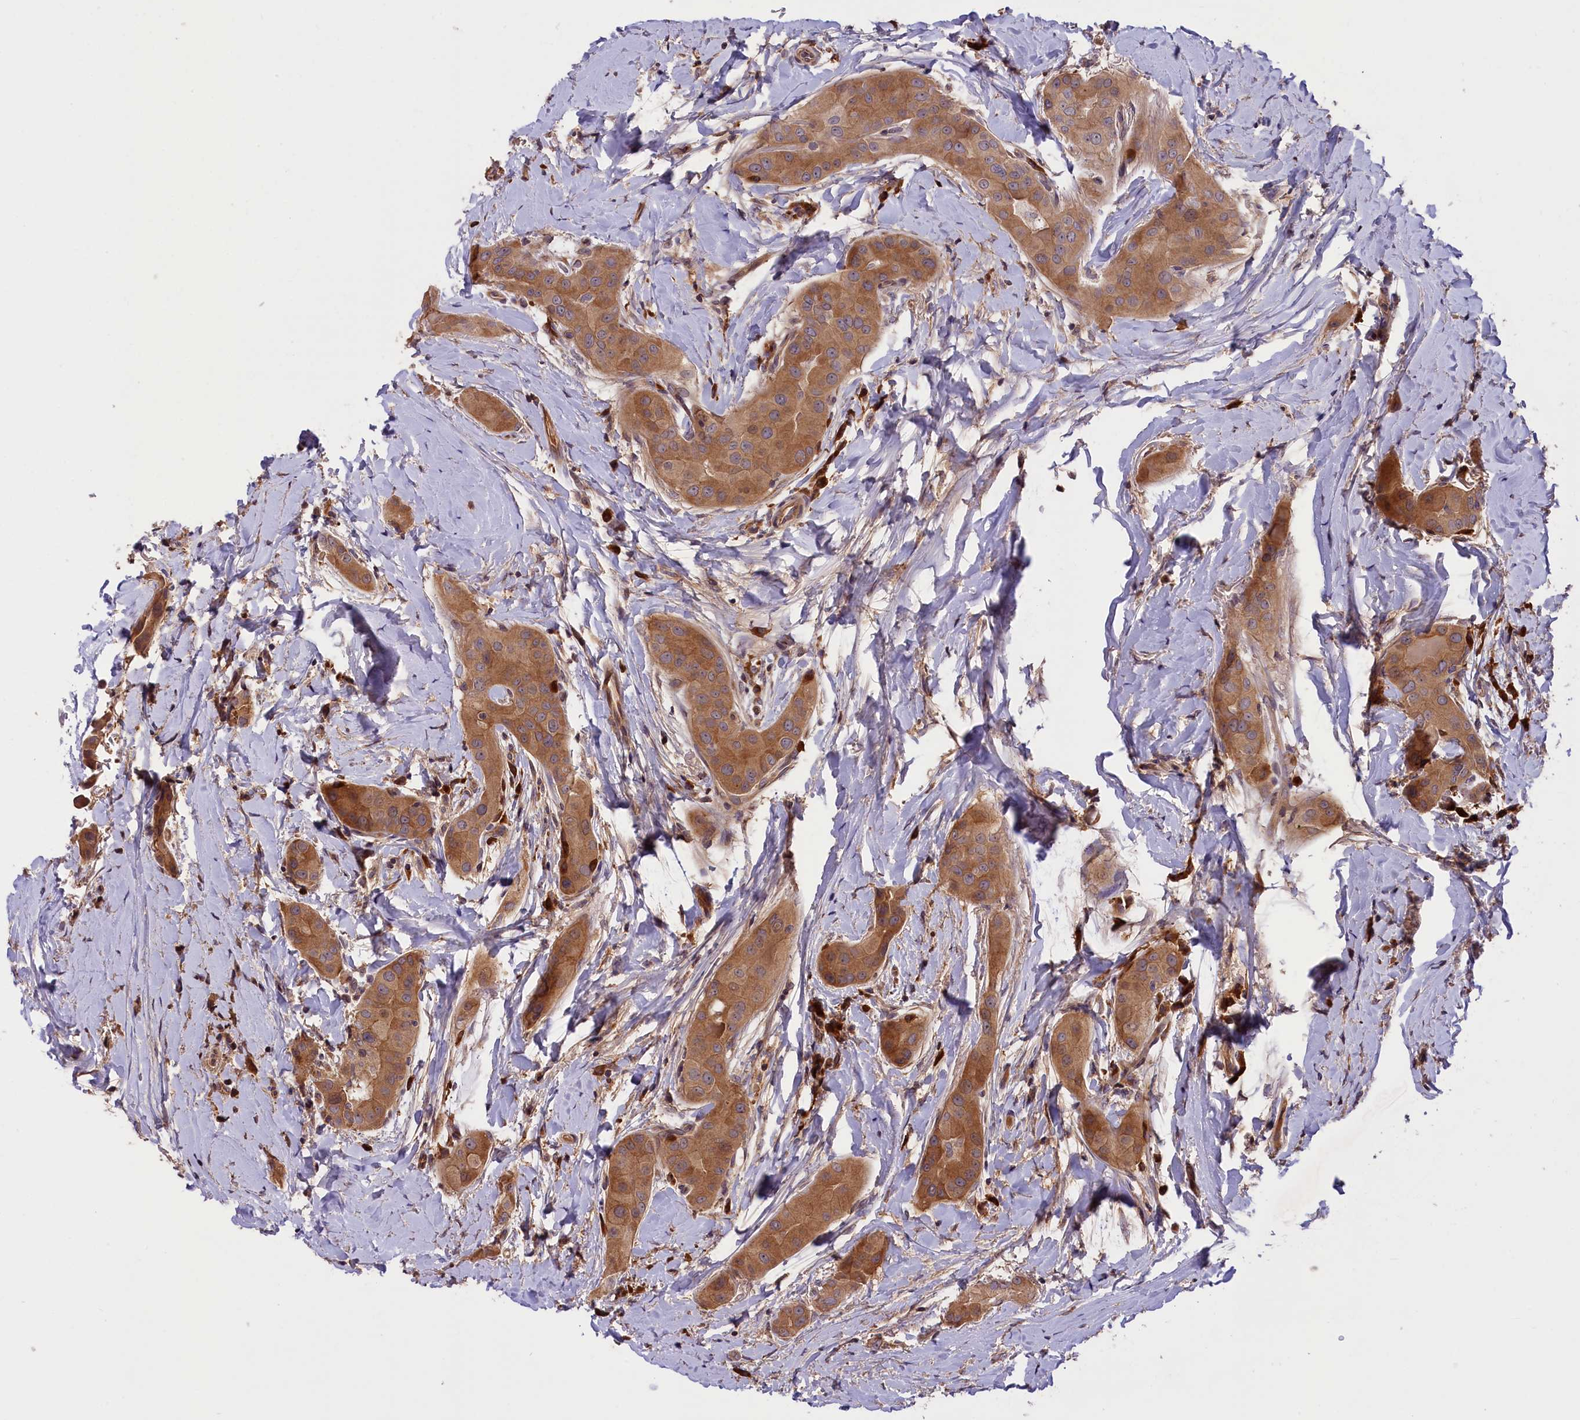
{"staining": {"intensity": "moderate", "quantity": ">75%", "location": "cytoplasmic/membranous"}, "tissue": "thyroid cancer", "cell_type": "Tumor cells", "image_type": "cancer", "snomed": [{"axis": "morphology", "description": "Papillary adenocarcinoma, NOS"}, {"axis": "topography", "description": "Thyroid gland"}], "caption": "This photomicrograph displays IHC staining of papillary adenocarcinoma (thyroid), with medium moderate cytoplasmic/membranous positivity in approximately >75% of tumor cells.", "gene": "SETD6", "patient": {"sex": "male", "age": 33}}